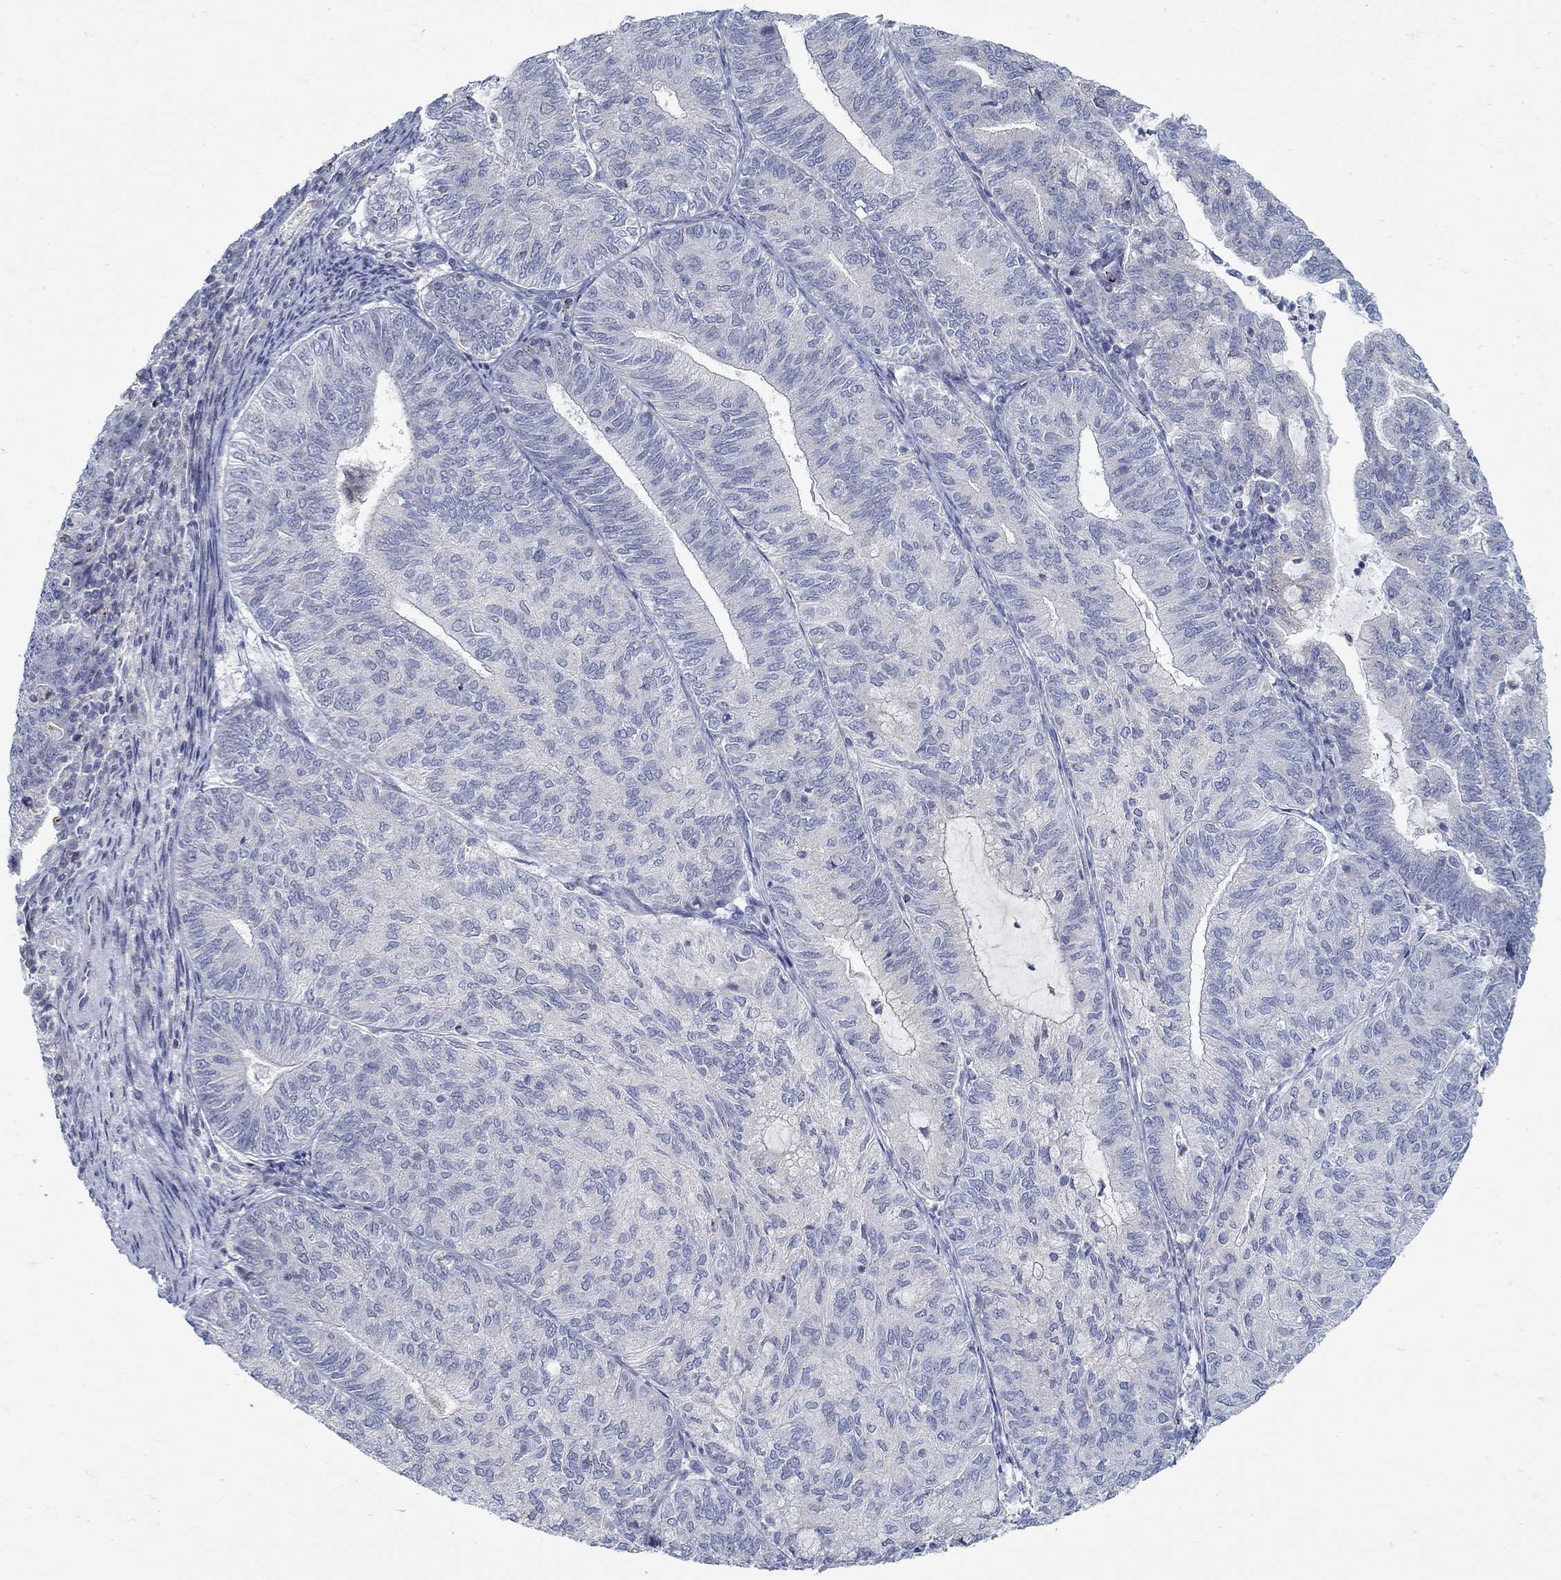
{"staining": {"intensity": "negative", "quantity": "none", "location": "none"}, "tissue": "endometrial cancer", "cell_type": "Tumor cells", "image_type": "cancer", "snomed": [{"axis": "morphology", "description": "Adenocarcinoma, NOS"}, {"axis": "topography", "description": "Endometrium"}], "caption": "High power microscopy histopathology image of an immunohistochemistry micrograph of adenocarcinoma (endometrial), revealing no significant staining in tumor cells.", "gene": "ANO7", "patient": {"sex": "female", "age": 82}}